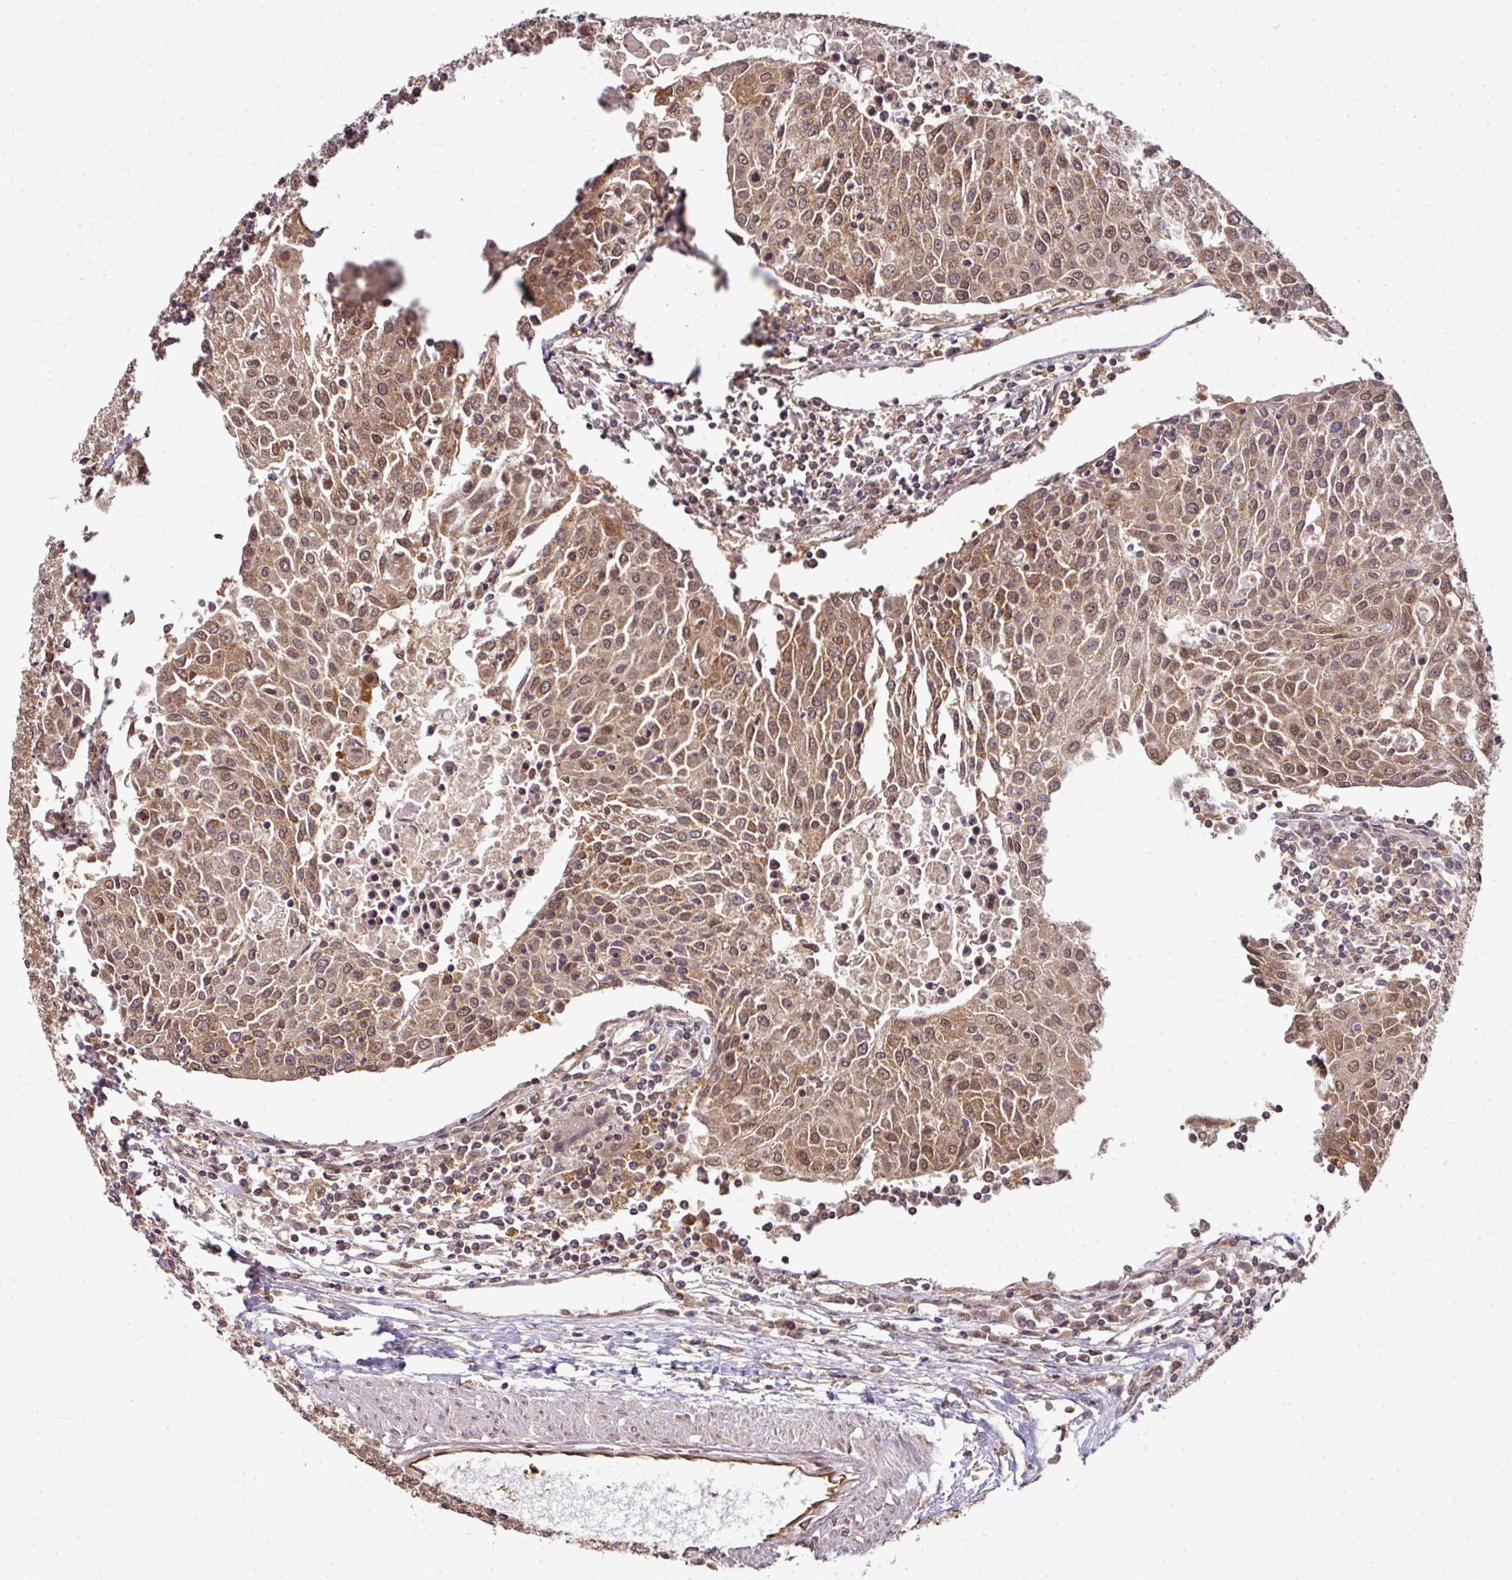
{"staining": {"intensity": "moderate", "quantity": ">75%", "location": "cytoplasmic/membranous,nuclear"}, "tissue": "urothelial cancer", "cell_type": "Tumor cells", "image_type": "cancer", "snomed": [{"axis": "morphology", "description": "Urothelial carcinoma, High grade"}, {"axis": "topography", "description": "Urinary bladder"}], "caption": "Moderate cytoplasmic/membranous and nuclear positivity is seen in approximately >75% of tumor cells in urothelial cancer. (DAB IHC, brown staining for protein, blue staining for nuclei).", "gene": "ANKRD18A", "patient": {"sex": "female", "age": 85}}